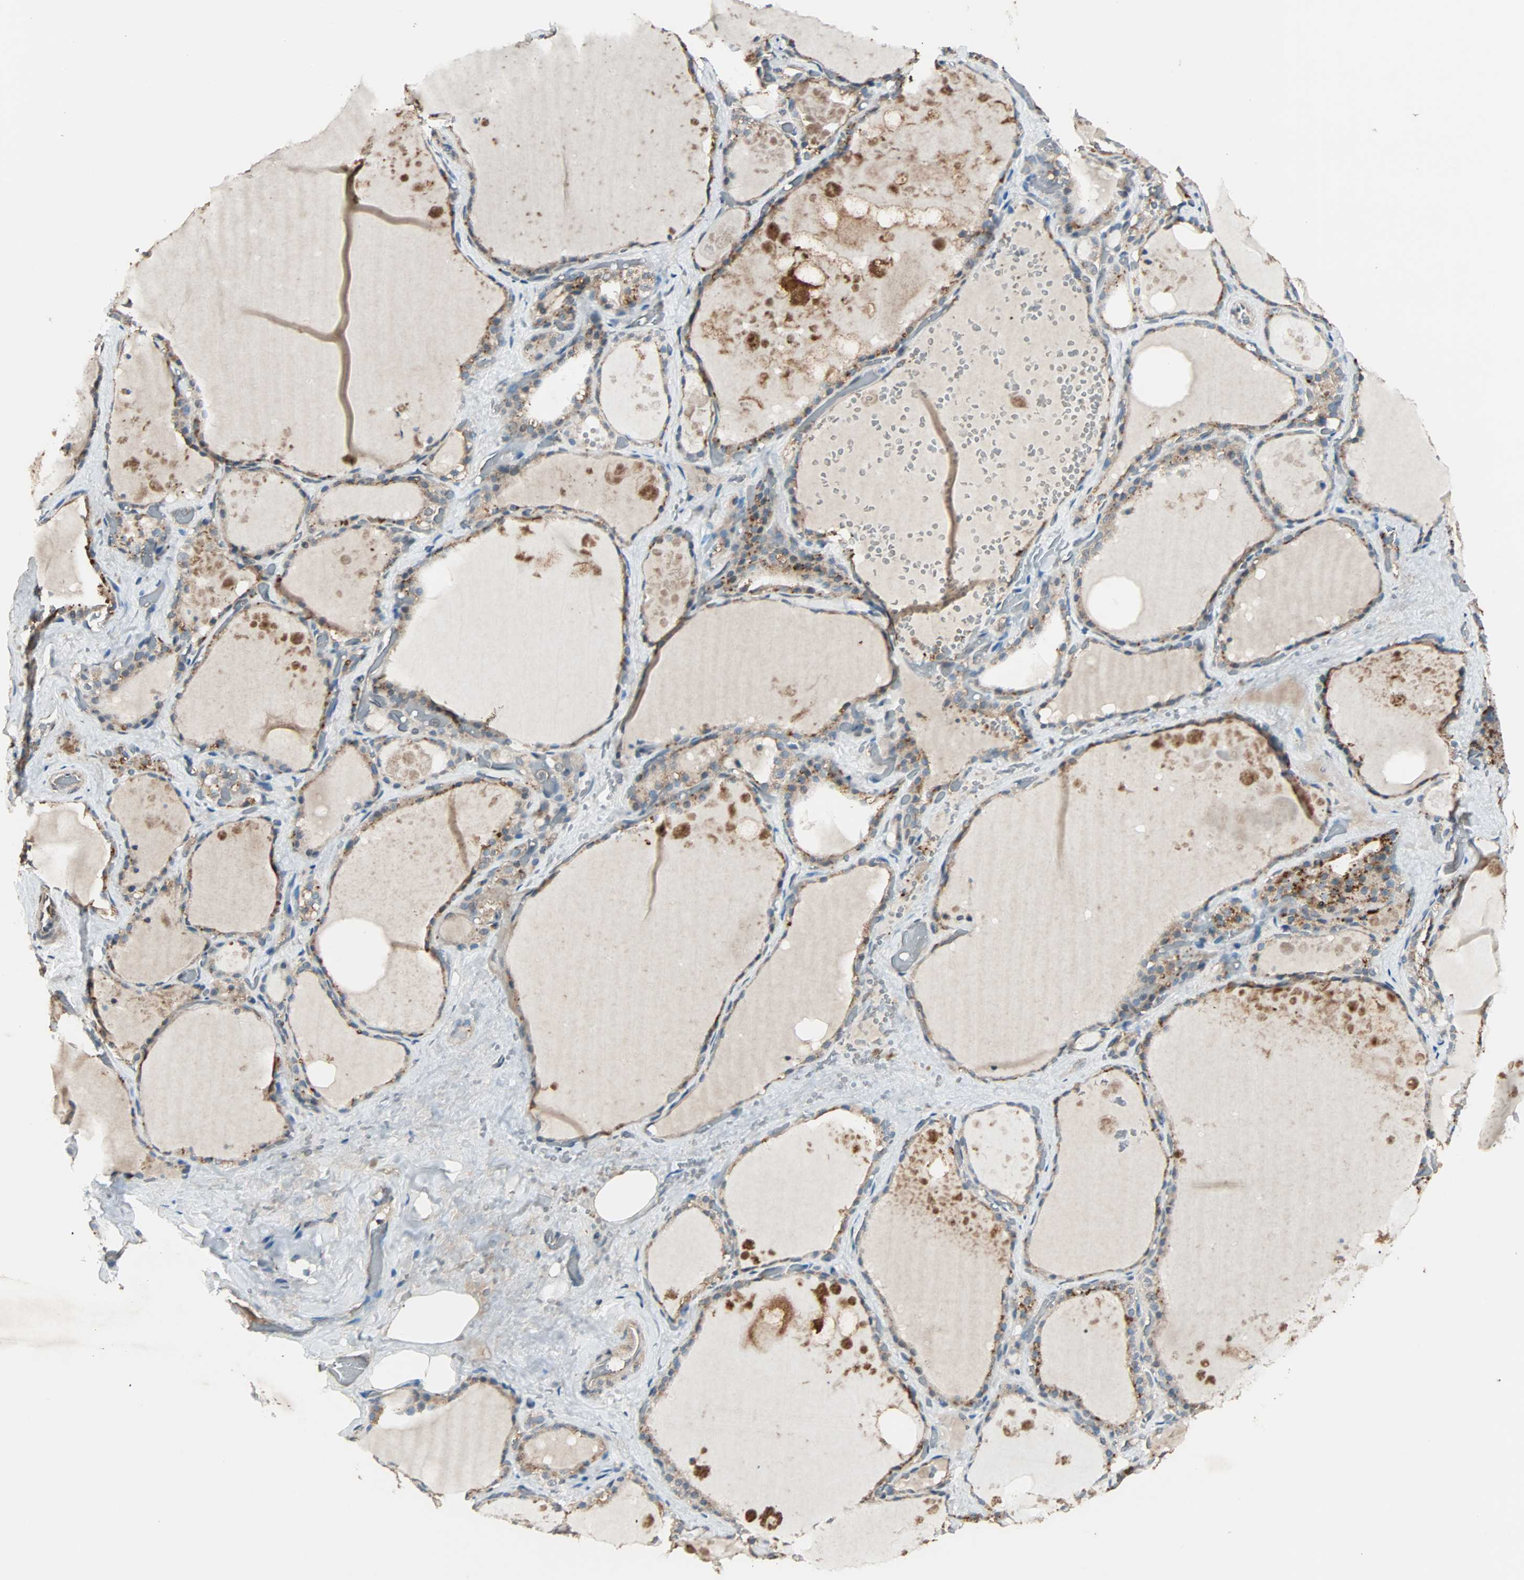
{"staining": {"intensity": "moderate", "quantity": "25%-75%", "location": "cytoplasmic/membranous"}, "tissue": "thyroid gland", "cell_type": "Glandular cells", "image_type": "normal", "snomed": [{"axis": "morphology", "description": "Normal tissue, NOS"}, {"axis": "topography", "description": "Thyroid gland"}], "caption": "An IHC photomicrograph of normal tissue is shown. Protein staining in brown highlights moderate cytoplasmic/membranous positivity in thyroid gland within glandular cells. (Stains: DAB in brown, nuclei in blue, Microscopy: brightfield microscopy at high magnification).", "gene": "MAP3K21", "patient": {"sex": "male", "age": 61}}